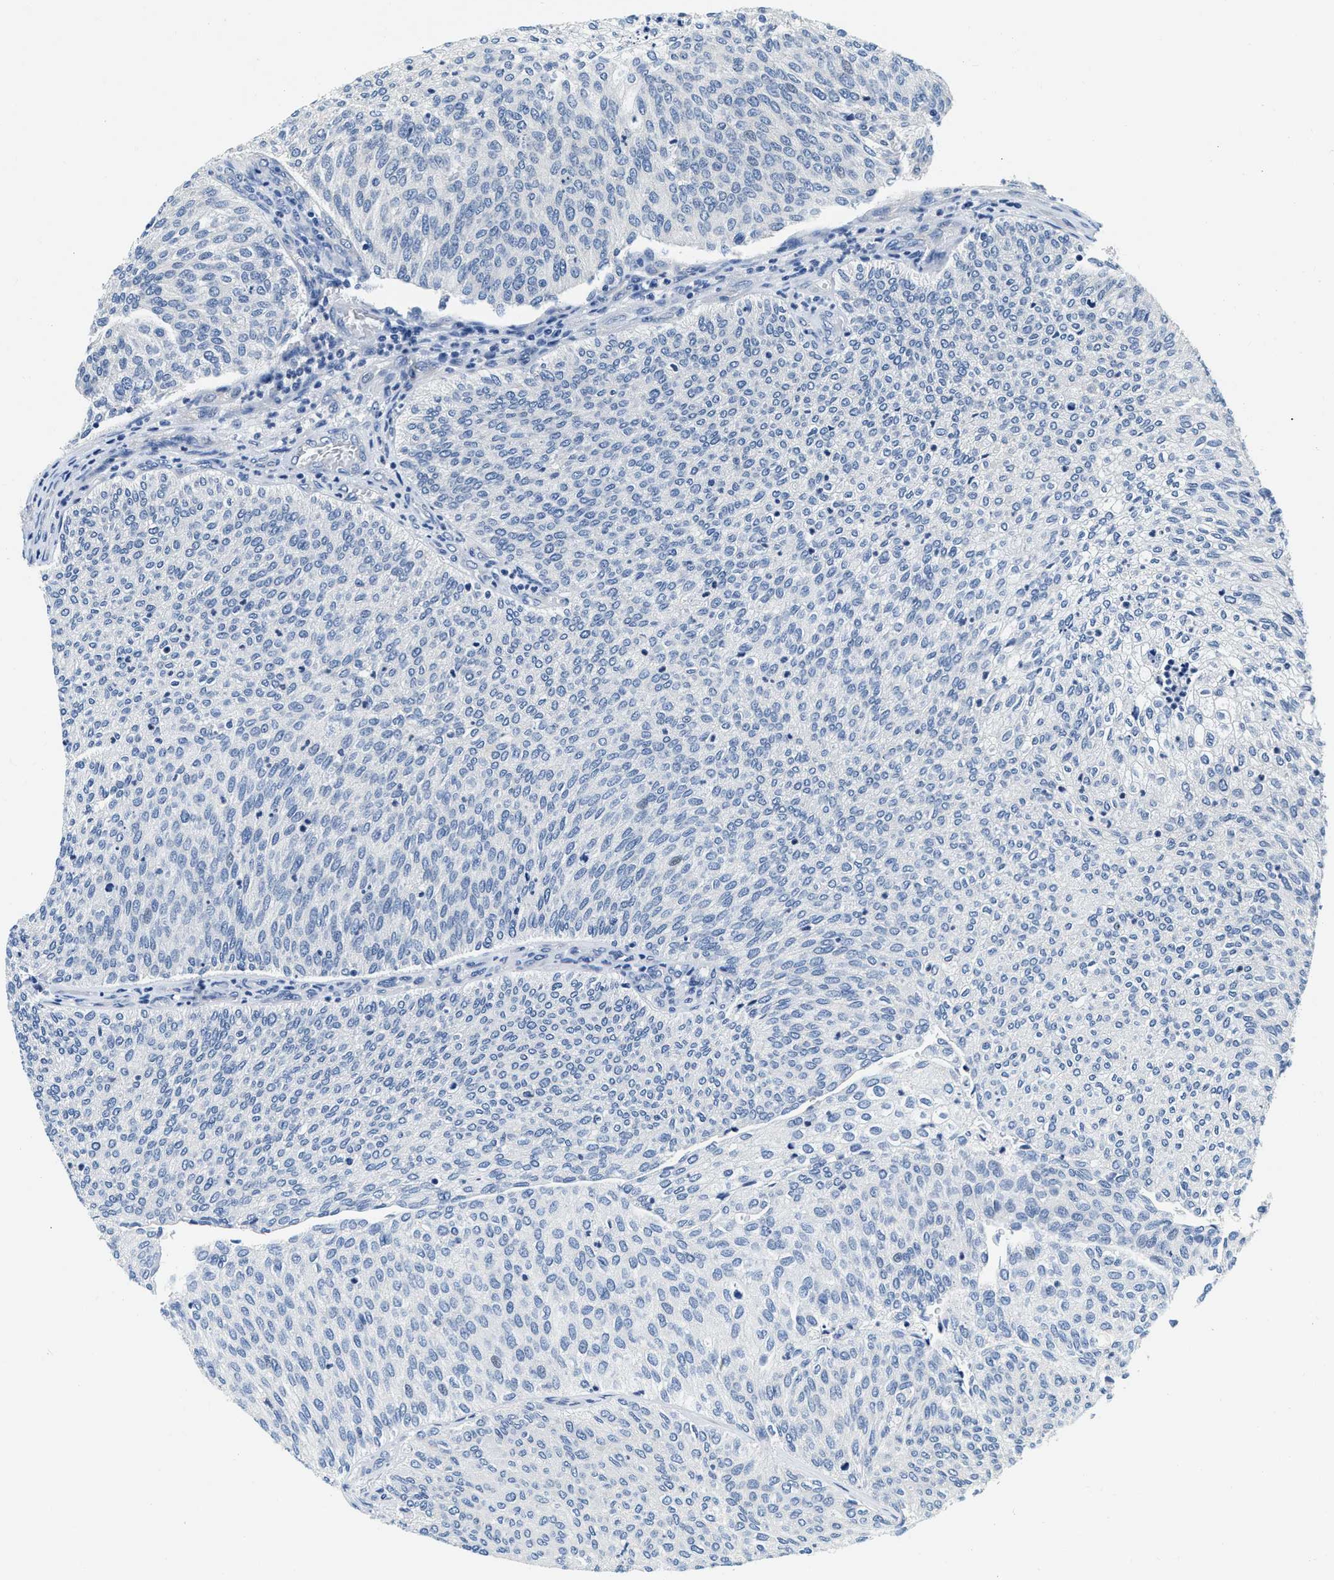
{"staining": {"intensity": "negative", "quantity": "none", "location": "none"}, "tissue": "urothelial cancer", "cell_type": "Tumor cells", "image_type": "cancer", "snomed": [{"axis": "morphology", "description": "Urothelial carcinoma, Low grade"}, {"axis": "topography", "description": "Urinary bladder"}], "caption": "This is an IHC histopathology image of human urothelial cancer. There is no staining in tumor cells.", "gene": "EIF2AK2", "patient": {"sex": "female", "age": 79}}